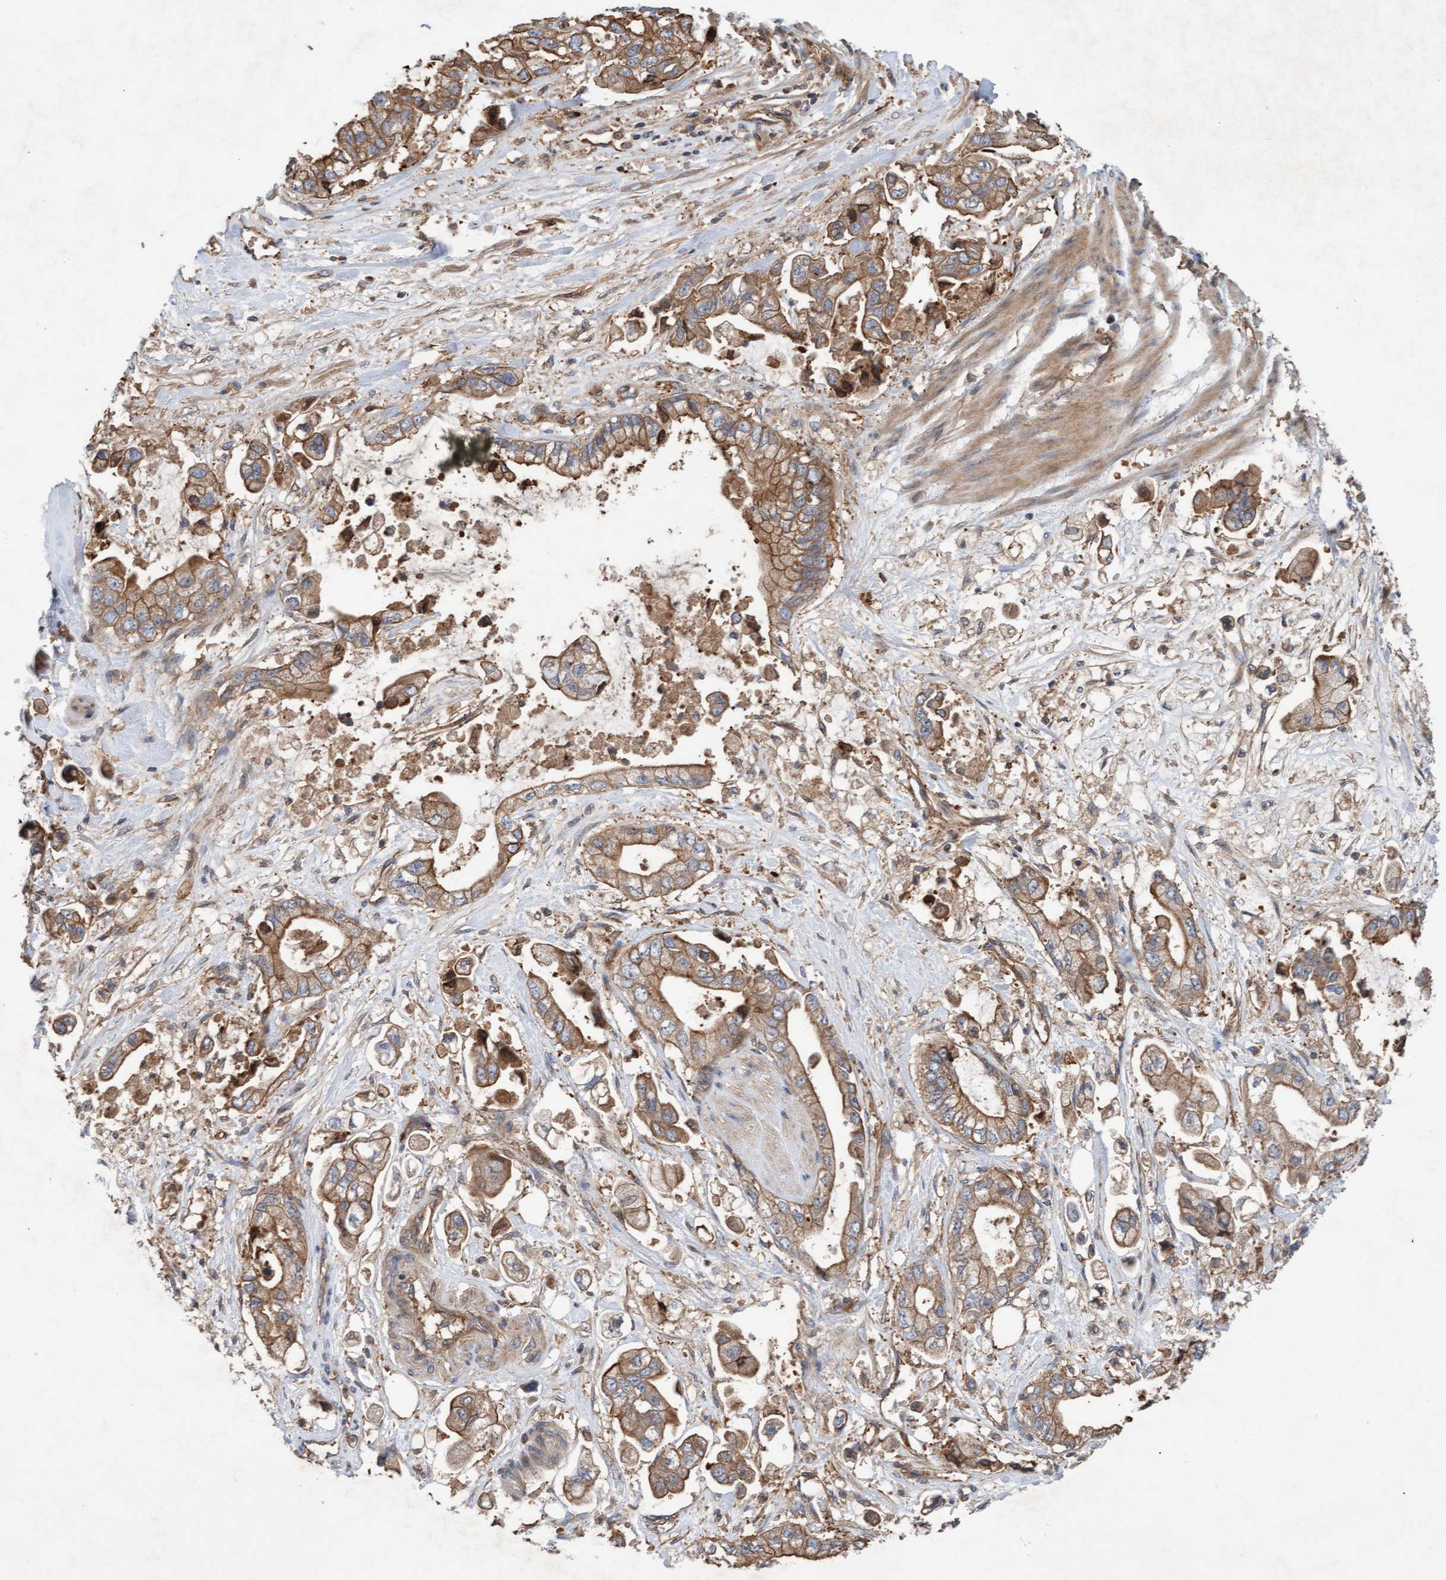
{"staining": {"intensity": "moderate", "quantity": ">75%", "location": "cytoplasmic/membranous"}, "tissue": "stomach cancer", "cell_type": "Tumor cells", "image_type": "cancer", "snomed": [{"axis": "morphology", "description": "Normal tissue, NOS"}, {"axis": "morphology", "description": "Adenocarcinoma, NOS"}, {"axis": "topography", "description": "Stomach"}], "caption": "Adenocarcinoma (stomach) was stained to show a protein in brown. There is medium levels of moderate cytoplasmic/membranous positivity in approximately >75% of tumor cells.", "gene": "ERAL1", "patient": {"sex": "male", "age": 62}}